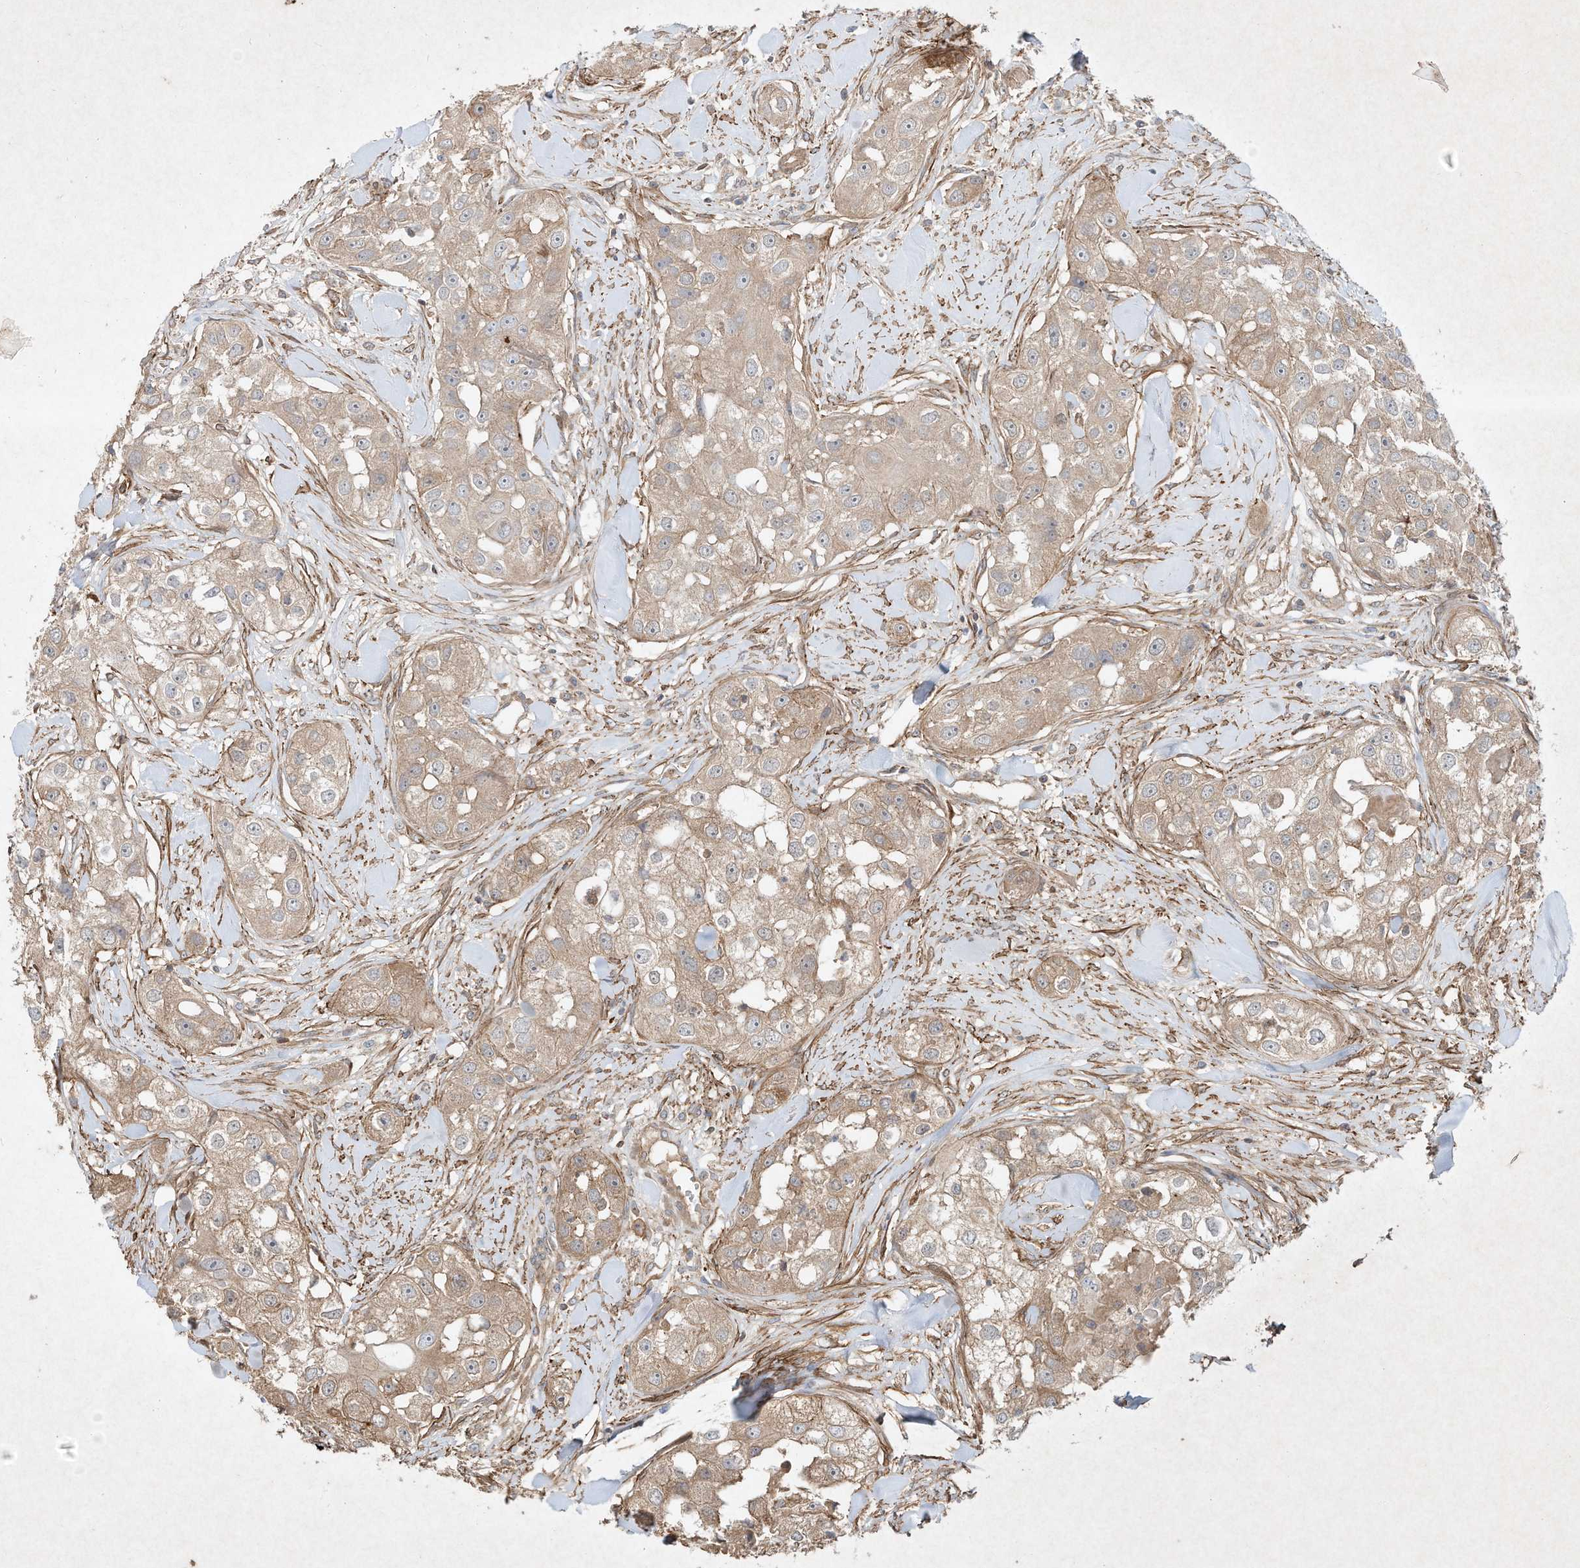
{"staining": {"intensity": "weak", "quantity": ">75%", "location": "cytoplasmic/membranous"}, "tissue": "head and neck cancer", "cell_type": "Tumor cells", "image_type": "cancer", "snomed": [{"axis": "morphology", "description": "Normal tissue, NOS"}, {"axis": "morphology", "description": "Squamous cell carcinoma, NOS"}, {"axis": "topography", "description": "Skeletal muscle"}, {"axis": "topography", "description": "Head-Neck"}], "caption": "High-power microscopy captured an immunohistochemistry image of squamous cell carcinoma (head and neck), revealing weak cytoplasmic/membranous positivity in about >75% of tumor cells.", "gene": "HTR5A", "patient": {"sex": "male", "age": 51}}